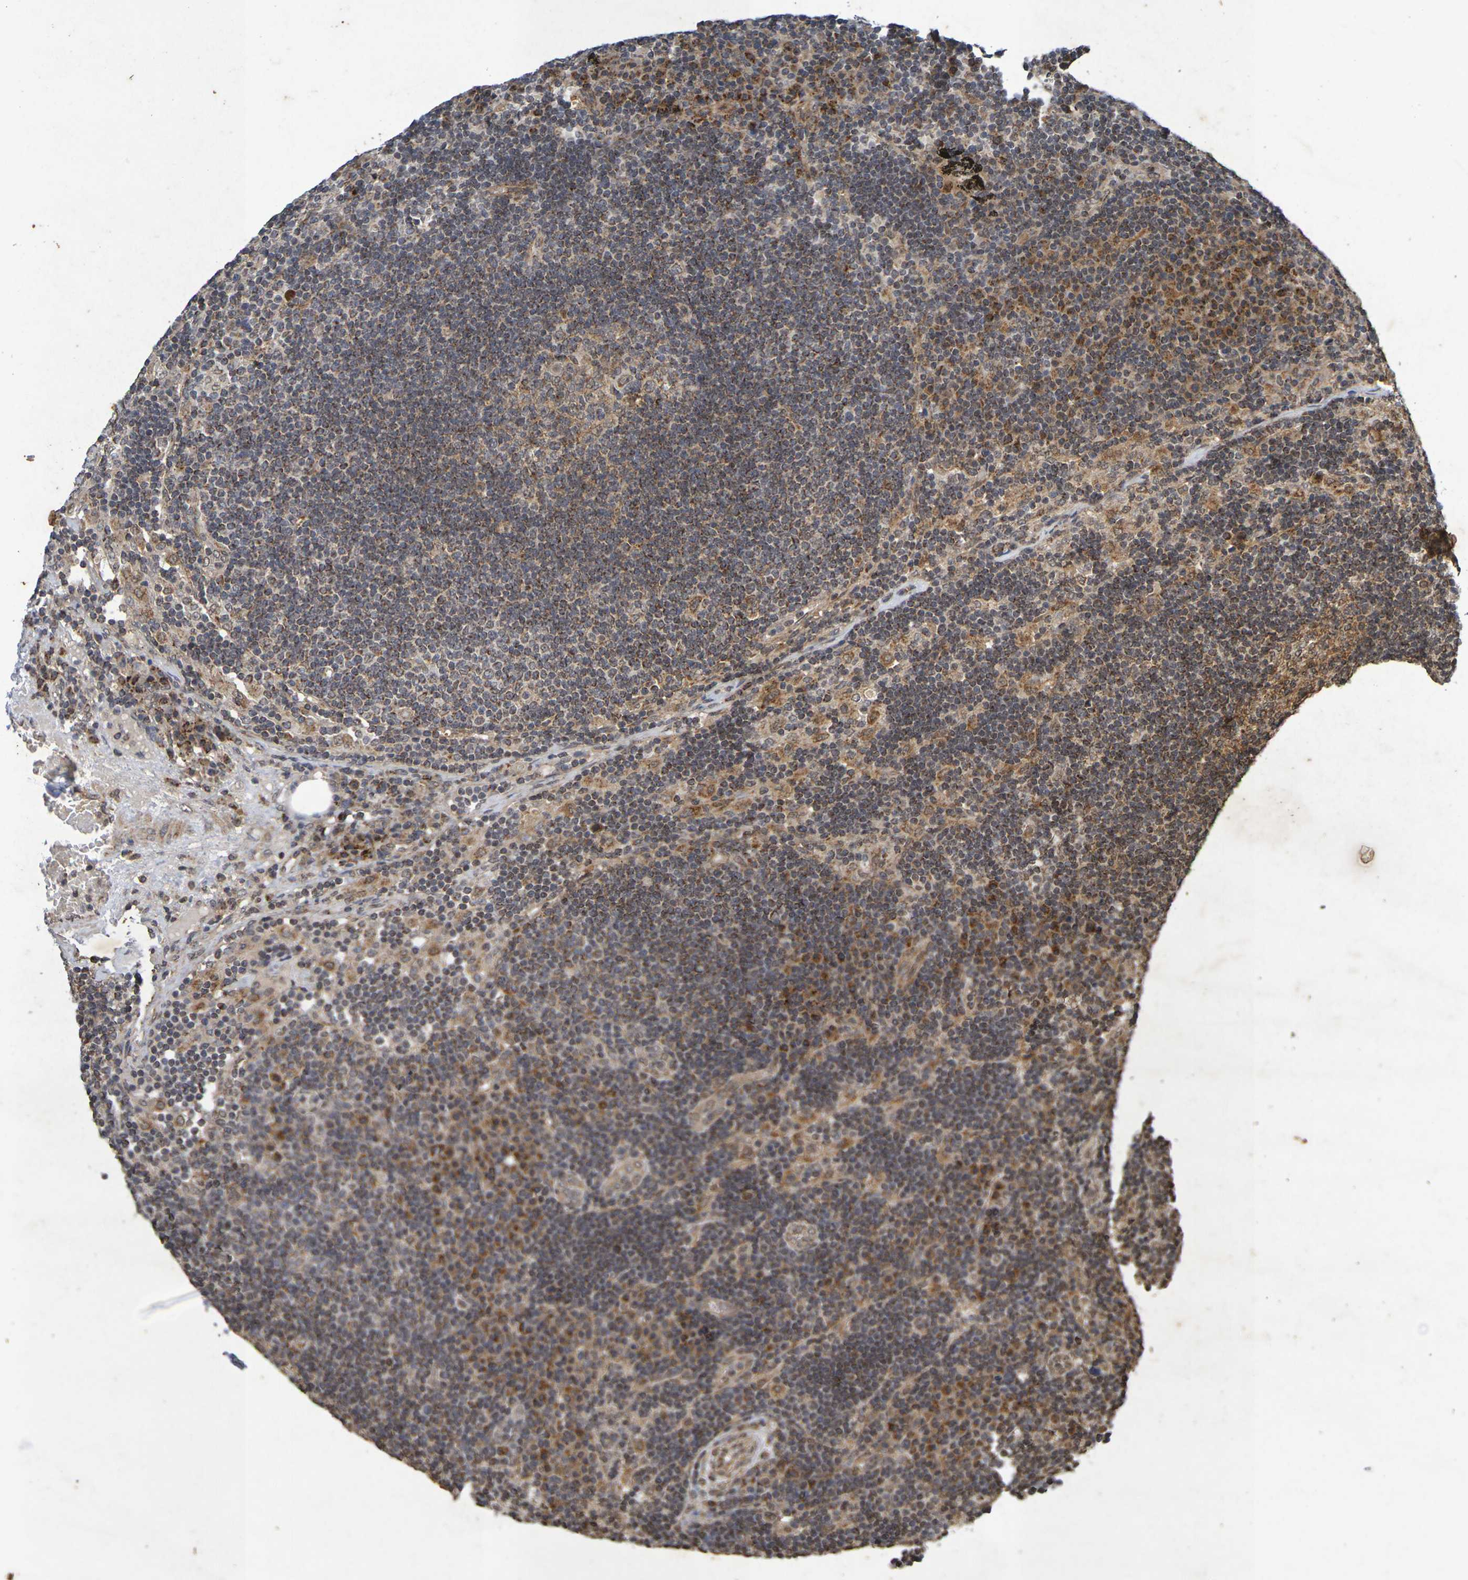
{"staining": {"intensity": "moderate", "quantity": "25%-75%", "location": "cytoplasmic/membranous,nuclear"}, "tissue": "lymph node", "cell_type": "Germinal center cells", "image_type": "normal", "snomed": [{"axis": "morphology", "description": "Normal tissue, NOS"}, {"axis": "morphology", "description": "Squamous cell carcinoma, metastatic, NOS"}, {"axis": "topography", "description": "Lymph node"}], "caption": "Unremarkable lymph node shows moderate cytoplasmic/membranous,nuclear expression in approximately 25%-75% of germinal center cells, visualized by immunohistochemistry.", "gene": "GUCY1A2", "patient": {"sex": "female", "age": 53}}